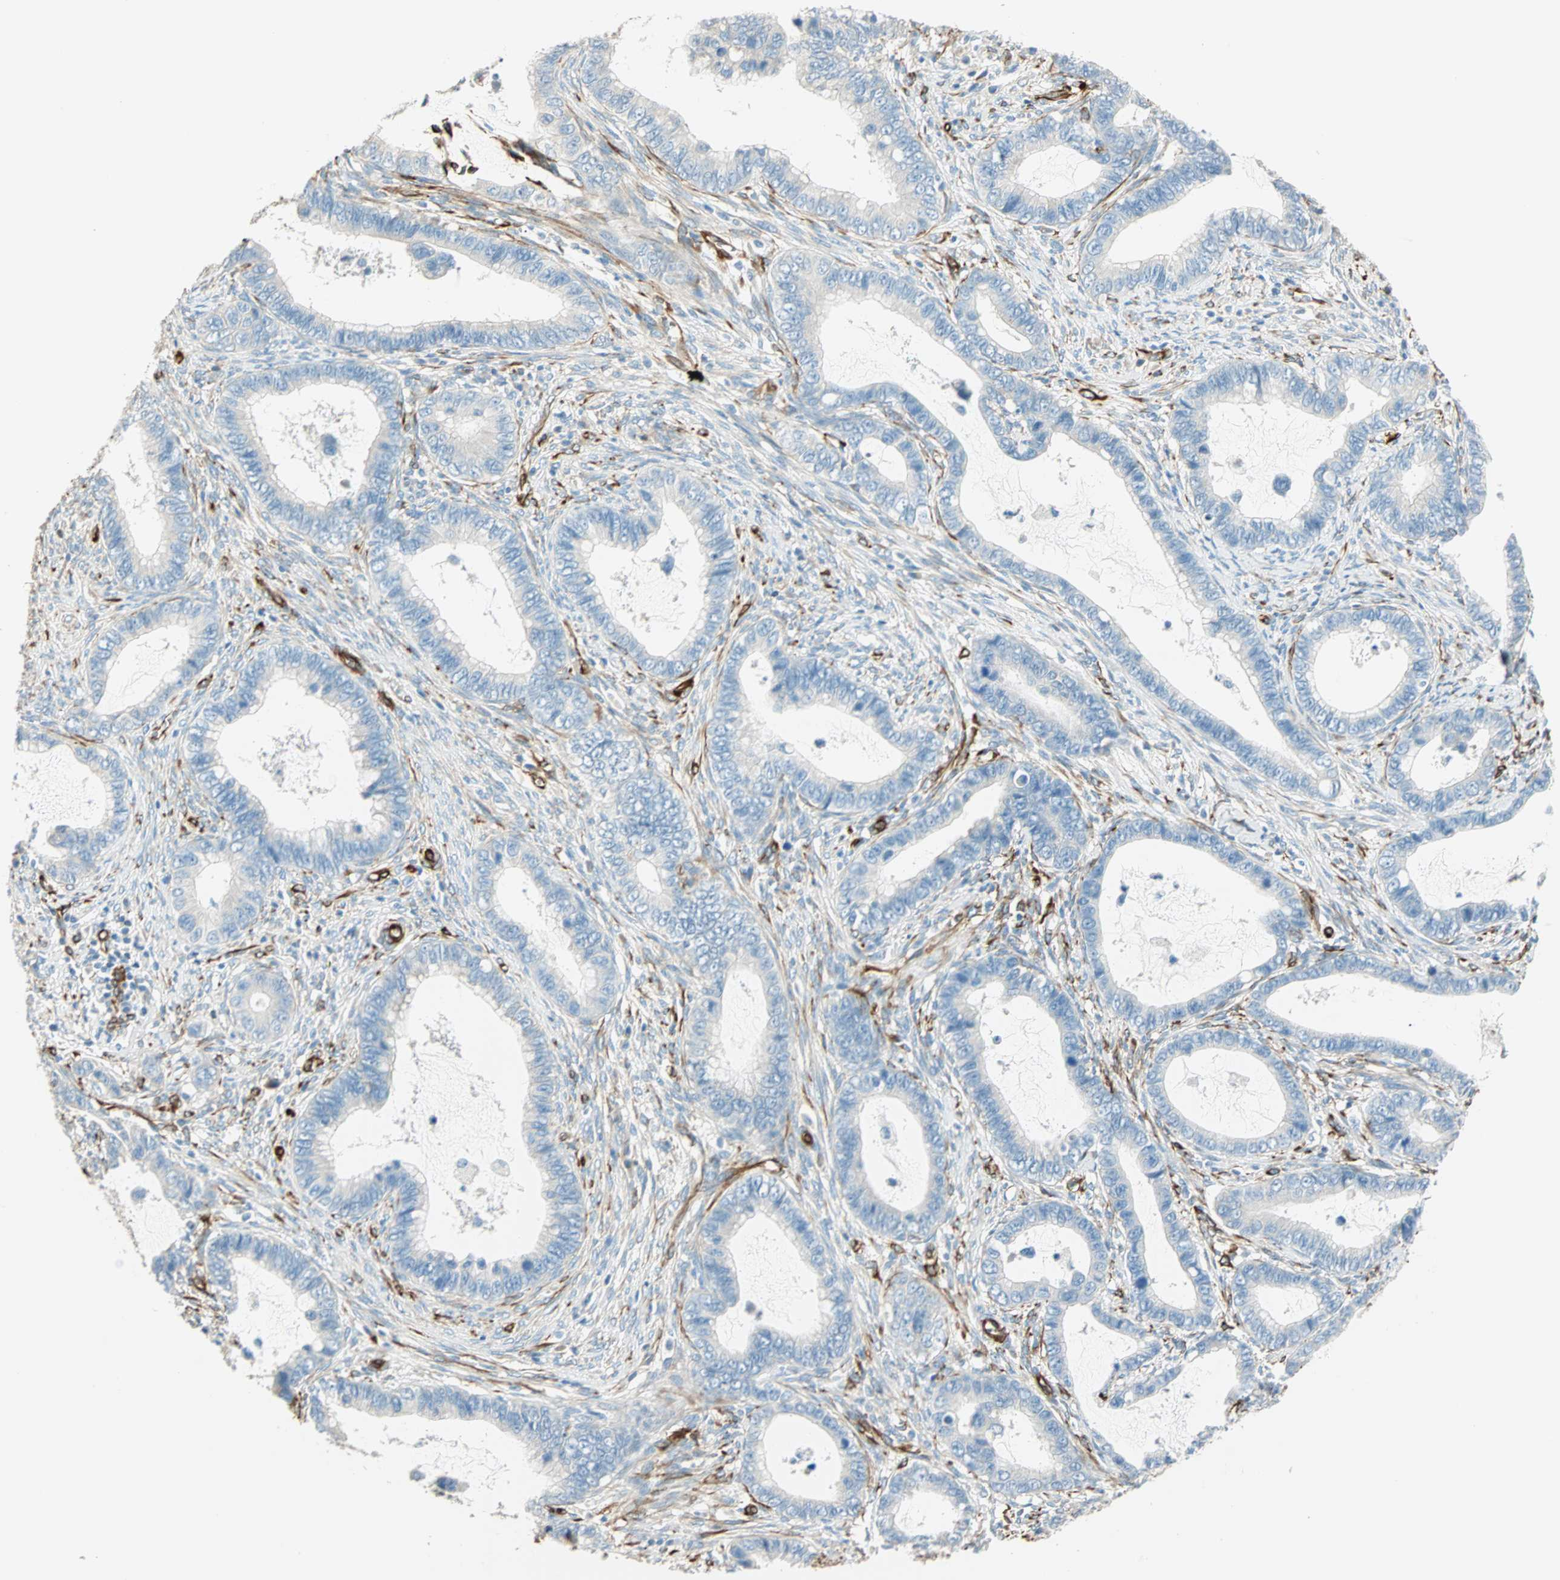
{"staining": {"intensity": "negative", "quantity": "none", "location": "none"}, "tissue": "cervical cancer", "cell_type": "Tumor cells", "image_type": "cancer", "snomed": [{"axis": "morphology", "description": "Adenocarcinoma, NOS"}, {"axis": "topography", "description": "Cervix"}], "caption": "Photomicrograph shows no protein expression in tumor cells of adenocarcinoma (cervical) tissue. (Brightfield microscopy of DAB (3,3'-diaminobenzidine) IHC at high magnification).", "gene": "NES", "patient": {"sex": "female", "age": 44}}